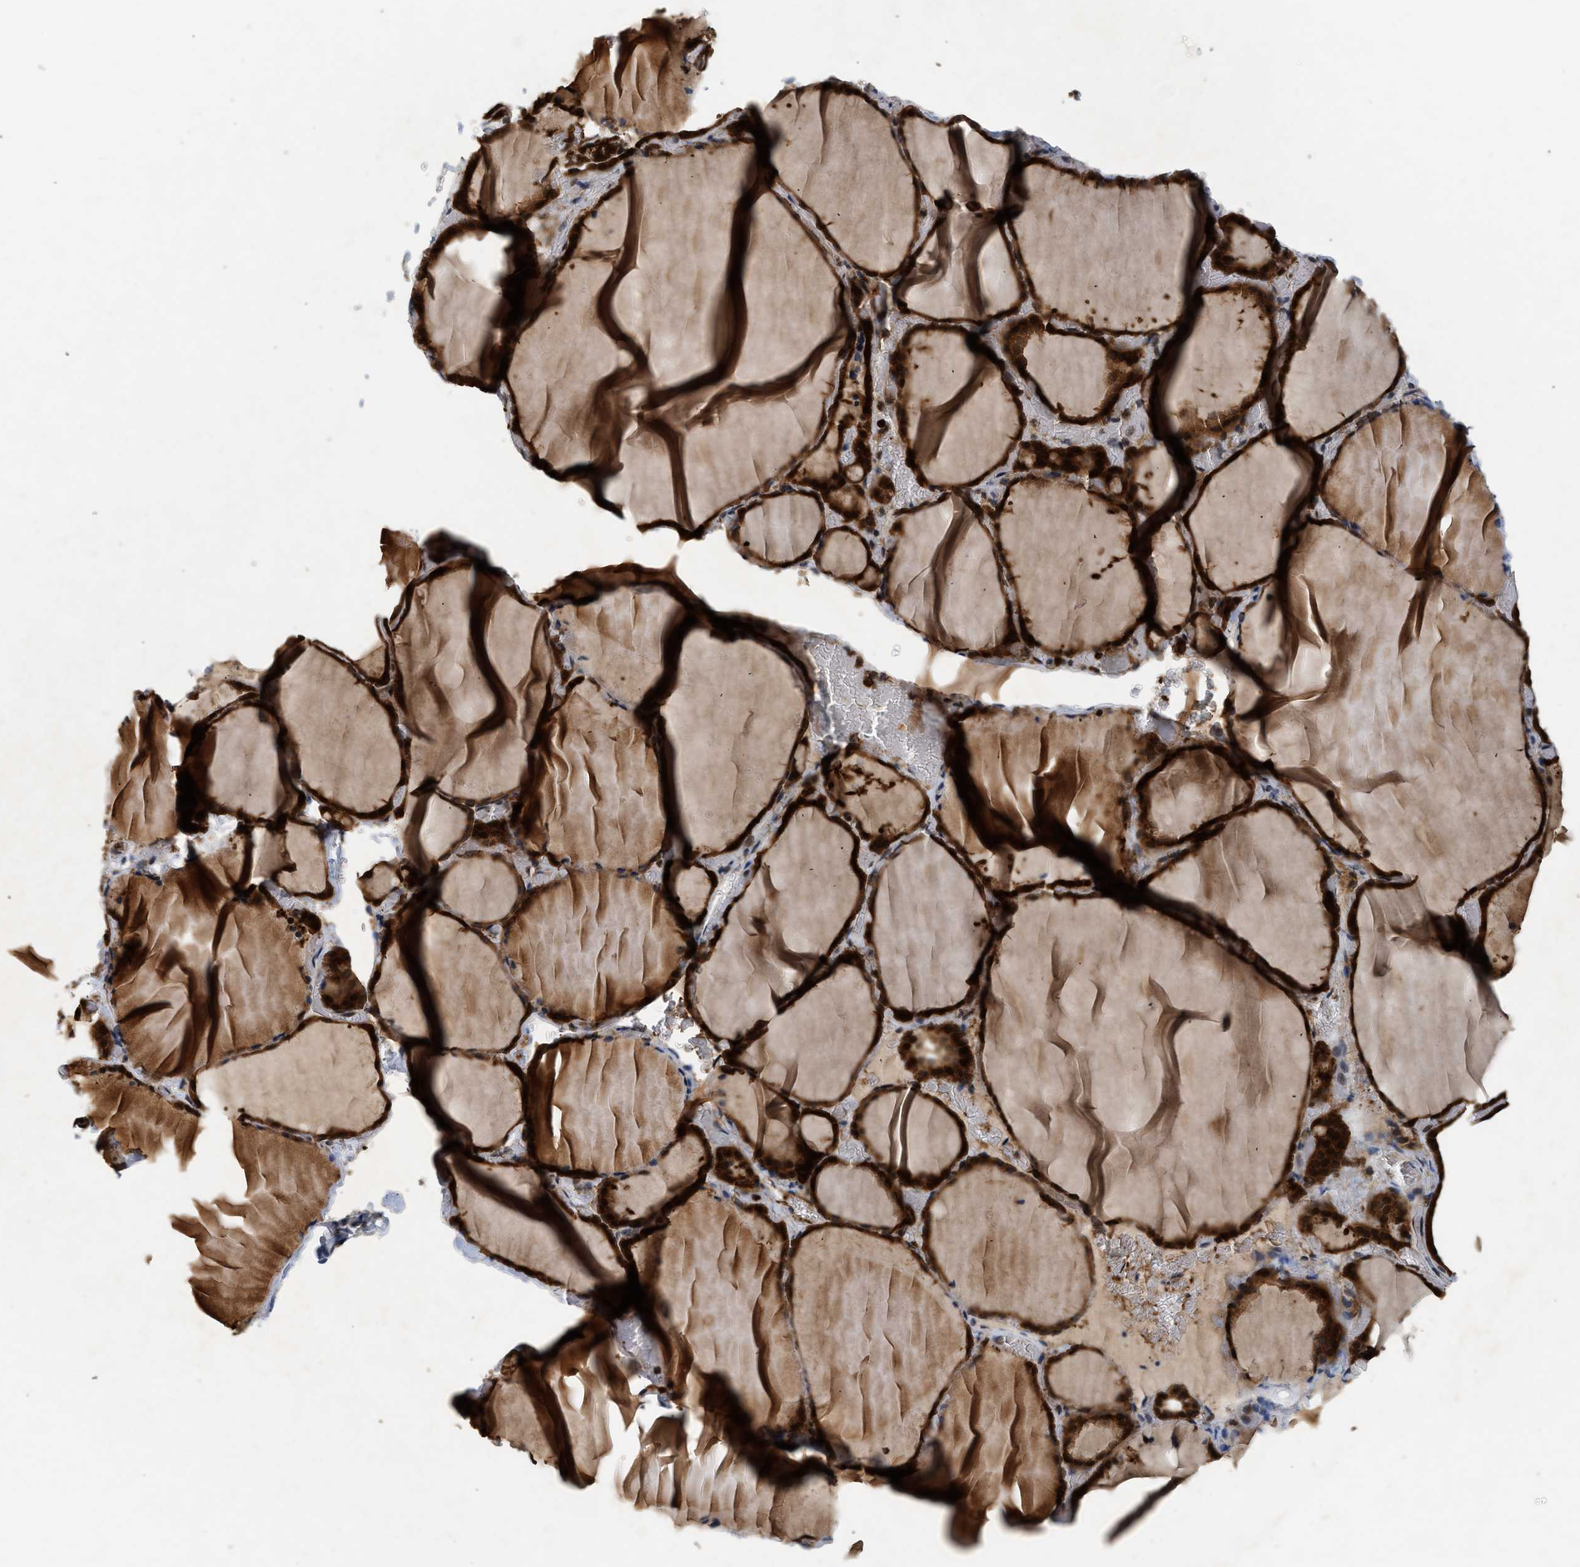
{"staining": {"intensity": "strong", "quantity": ">75%", "location": "cytoplasmic/membranous"}, "tissue": "thyroid gland", "cell_type": "Glandular cells", "image_type": "normal", "snomed": [{"axis": "morphology", "description": "Normal tissue, NOS"}, {"axis": "topography", "description": "Thyroid gland"}], "caption": "Immunohistochemical staining of normal human thyroid gland displays strong cytoplasmic/membranous protein staining in about >75% of glandular cells.", "gene": "OXSR1", "patient": {"sex": "female", "age": 22}}